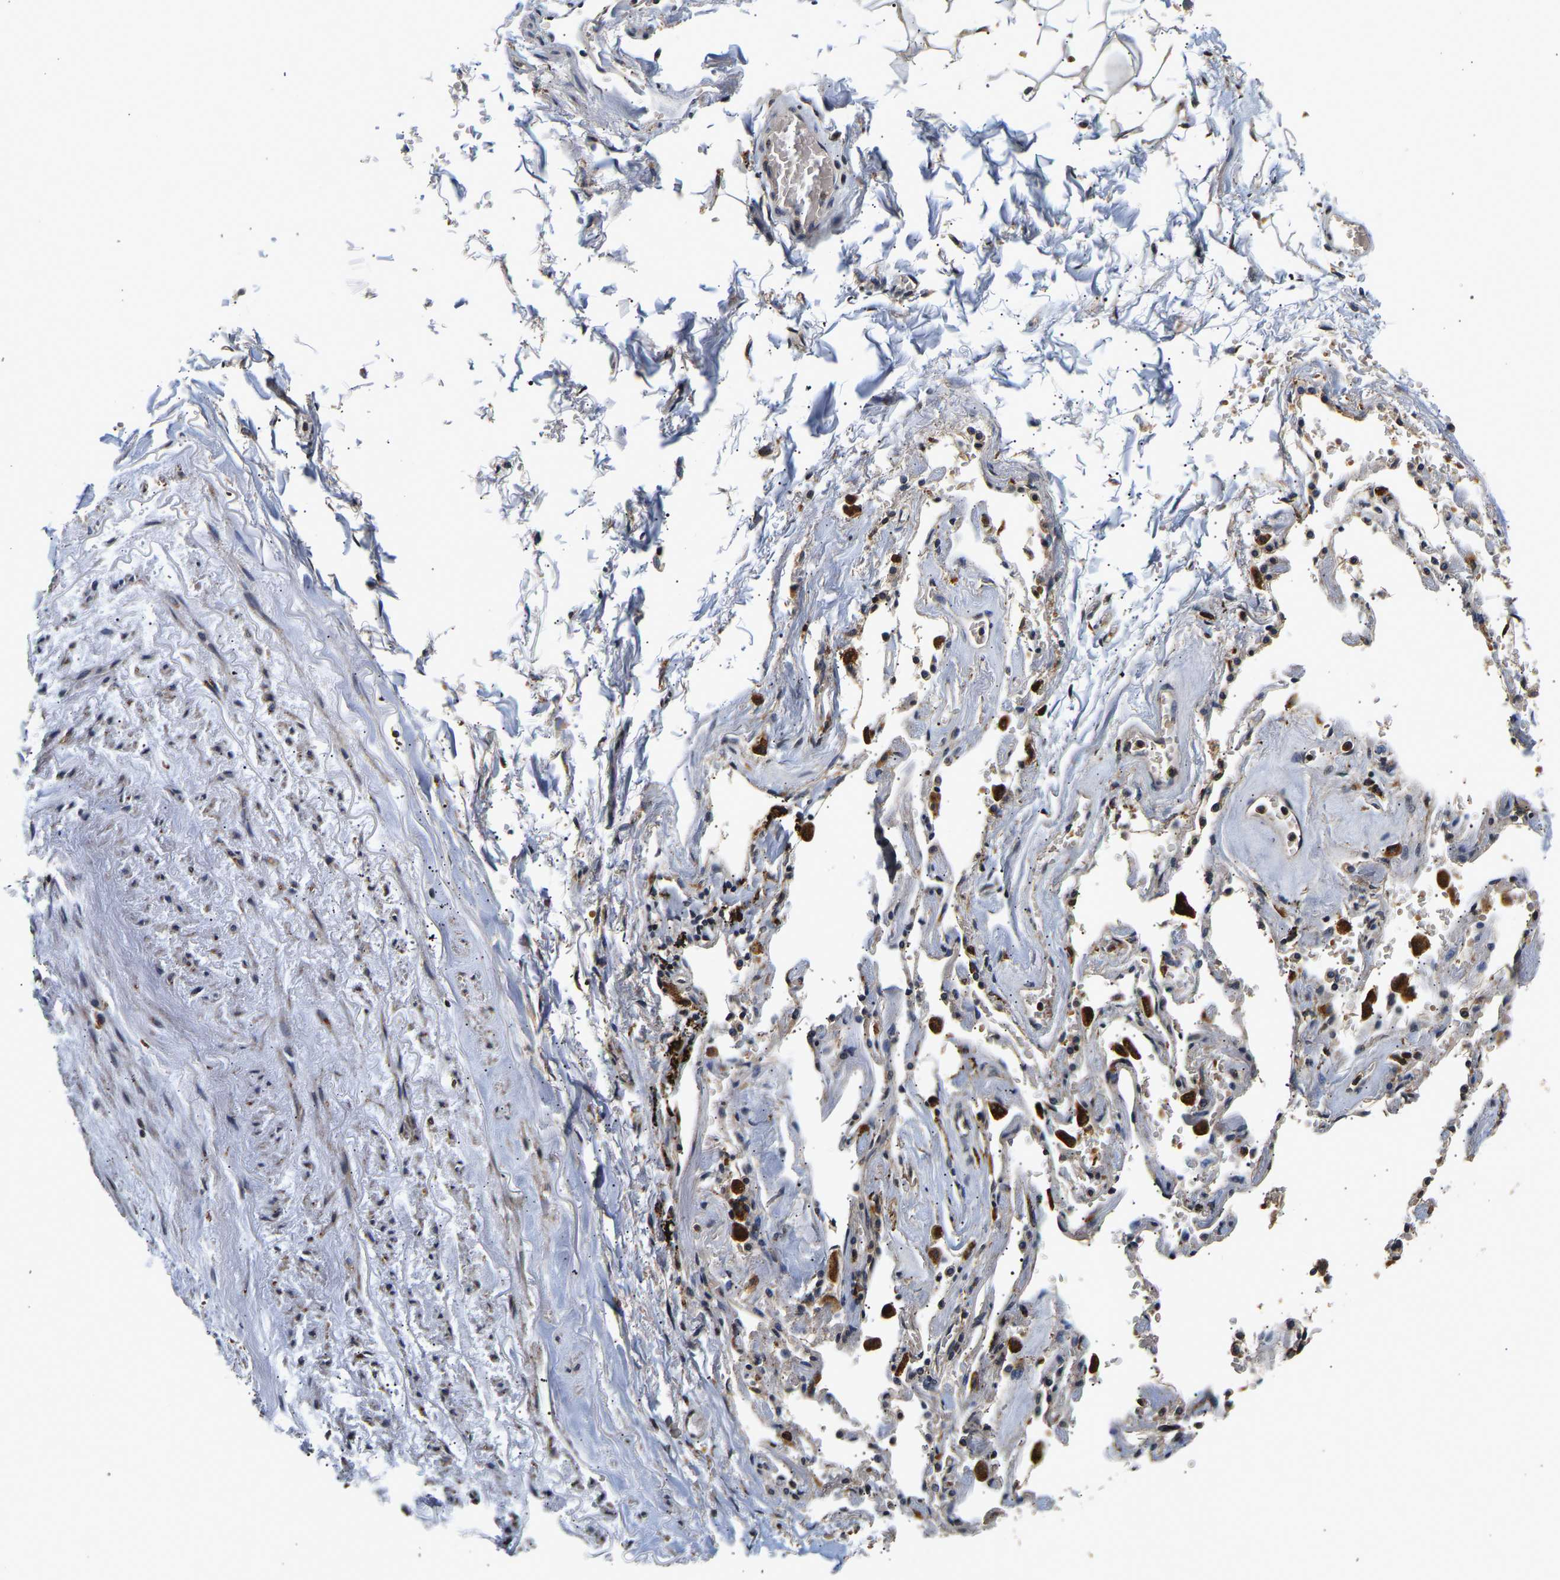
{"staining": {"intensity": "weak", "quantity": ">75%", "location": "cytoplasmic/membranous"}, "tissue": "adipose tissue", "cell_type": "Adipocytes", "image_type": "normal", "snomed": [{"axis": "morphology", "description": "Normal tissue, NOS"}, {"axis": "topography", "description": "Cartilage tissue"}, {"axis": "topography", "description": "Lung"}], "caption": "Immunohistochemistry (IHC) image of benign adipose tissue stained for a protein (brown), which displays low levels of weak cytoplasmic/membranous positivity in about >75% of adipocytes.", "gene": "SMU1", "patient": {"sex": "female", "age": 77}}